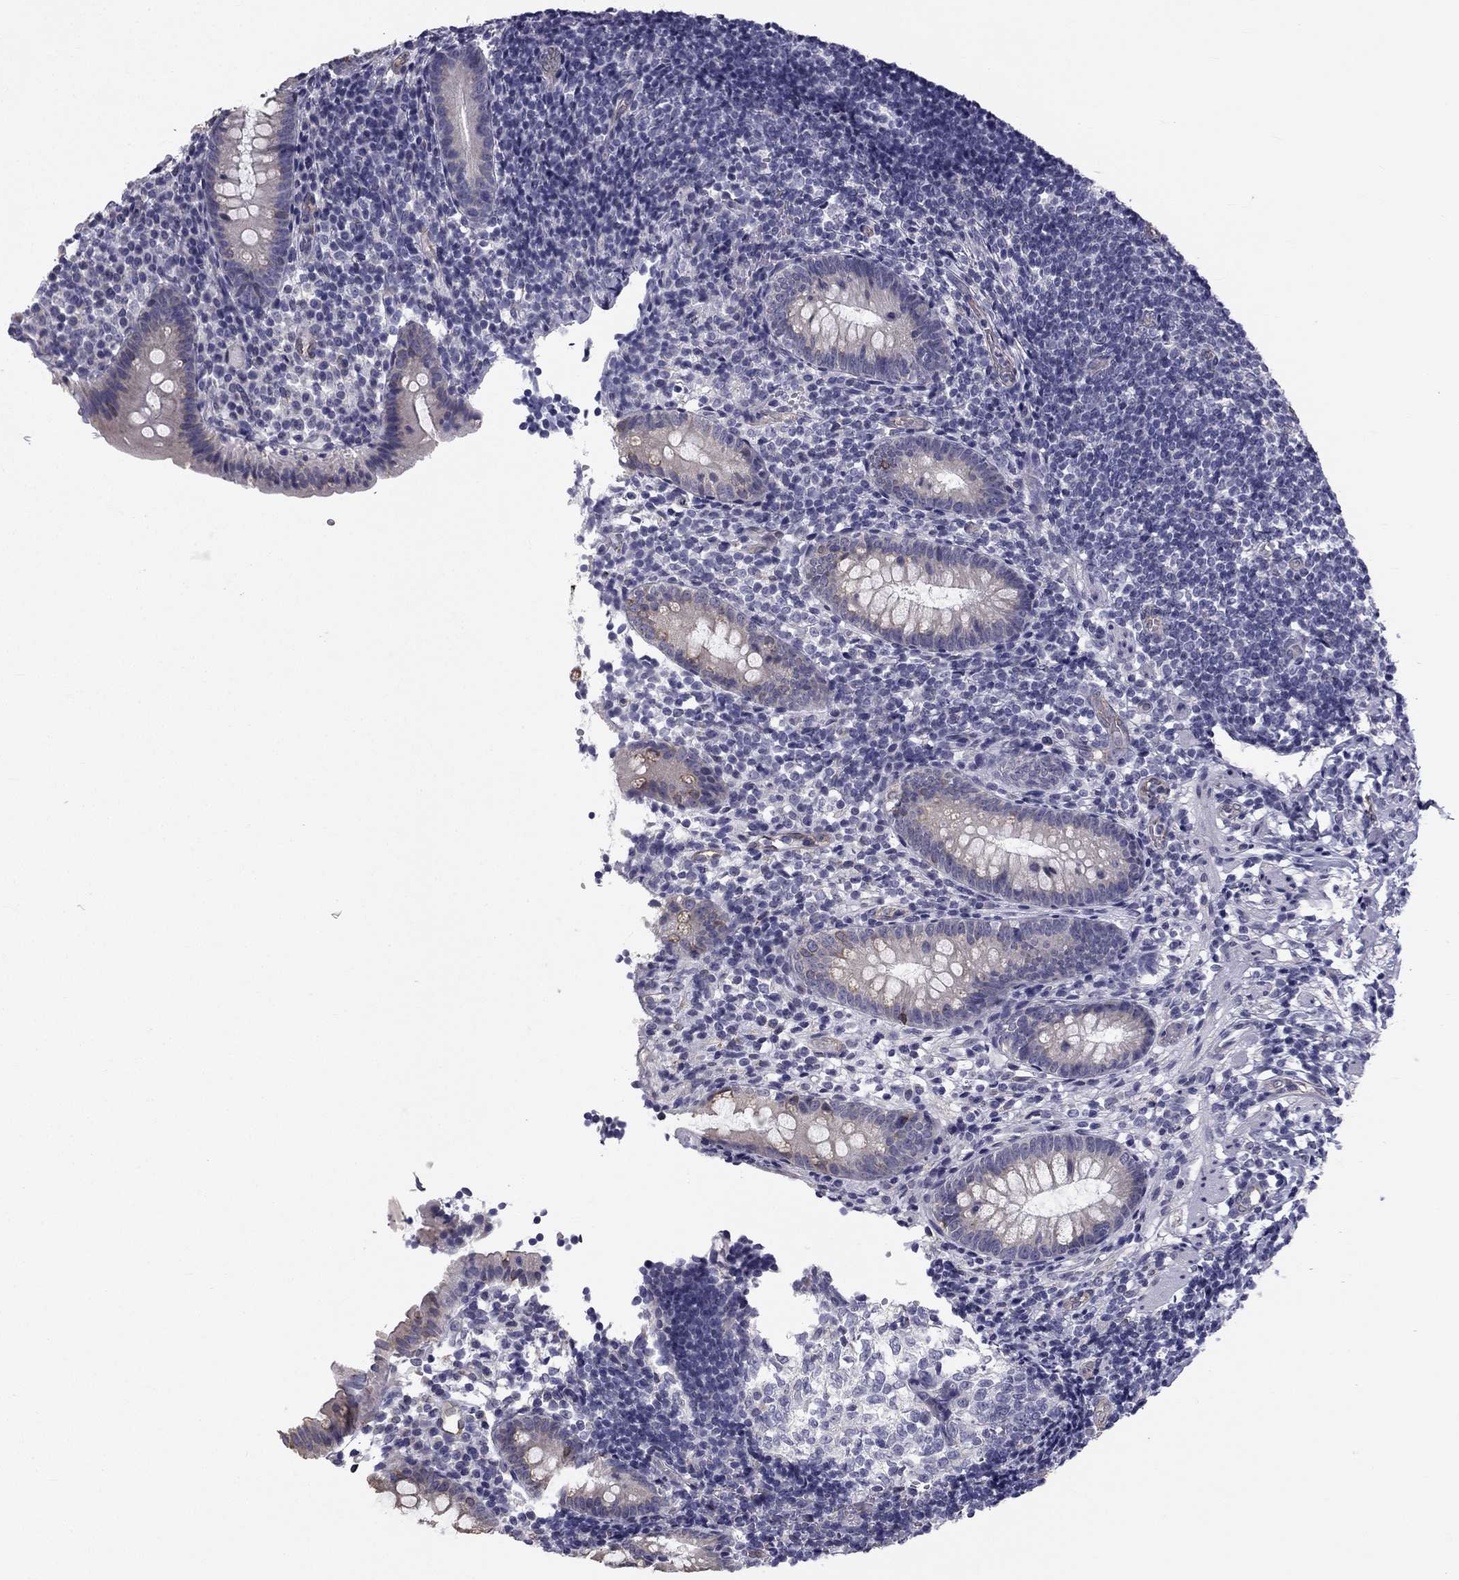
{"staining": {"intensity": "negative", "quantity": "none", "location": "none"}, "tissue": "appendix", "cell_type": "Glandular cells", "image_type": "normal", "snomed": [{"axis": "morphology", "description": "Normal tissue, NOS"}, {"axis": "topography", "description": "Appendix"}], "caption": "High power microscopy histopathology image of an IHC photomicrograph of benign appendix, revealing no significant staining in glandular cells.", "gene": "CCDC40", "patient": {"sex": "female", "age": 40}}